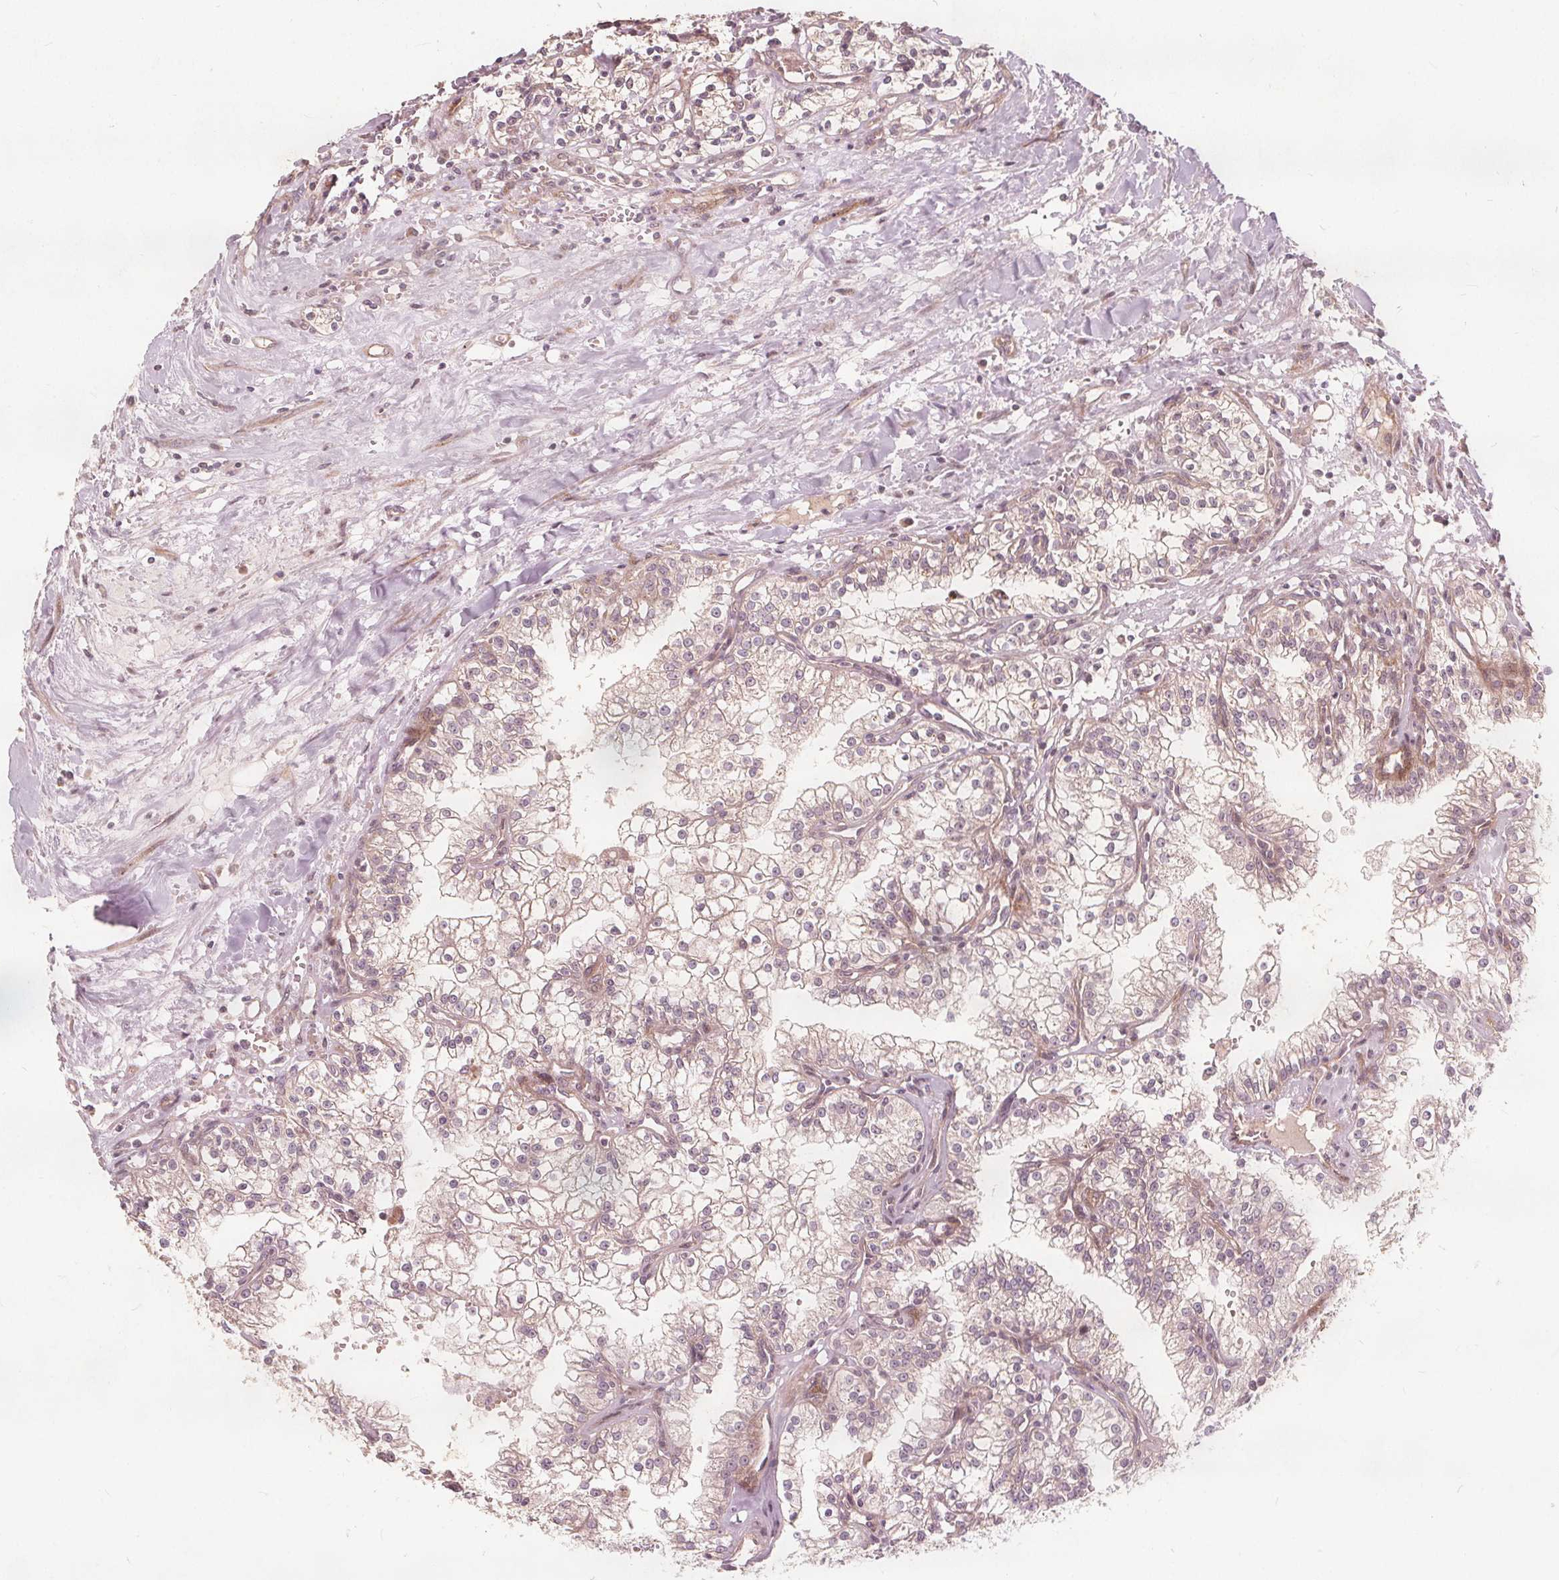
{"staining": {"intensity": "weak", "quantity": "<25%", "location": "cytoplasmic/membranous"}, "tissue": "renal cancer", "cell_type": "Tumor cells", "image_type": "cancer", "snomed": [{"axis": "morphology", "description": "Adenocarcinoma, NOS"}, {"axis": "topography", "description": "Kidney"}], "caption": "Immunohistochemistry (IHC) histopathology image of neoplastic tissue: renal cancer (adenocarcinoma) stained with DAB demonstrates no significant protein positivity in tumor cells.", "gene": "PTPRT", "patient": {"sex": "male", "age": 36}}